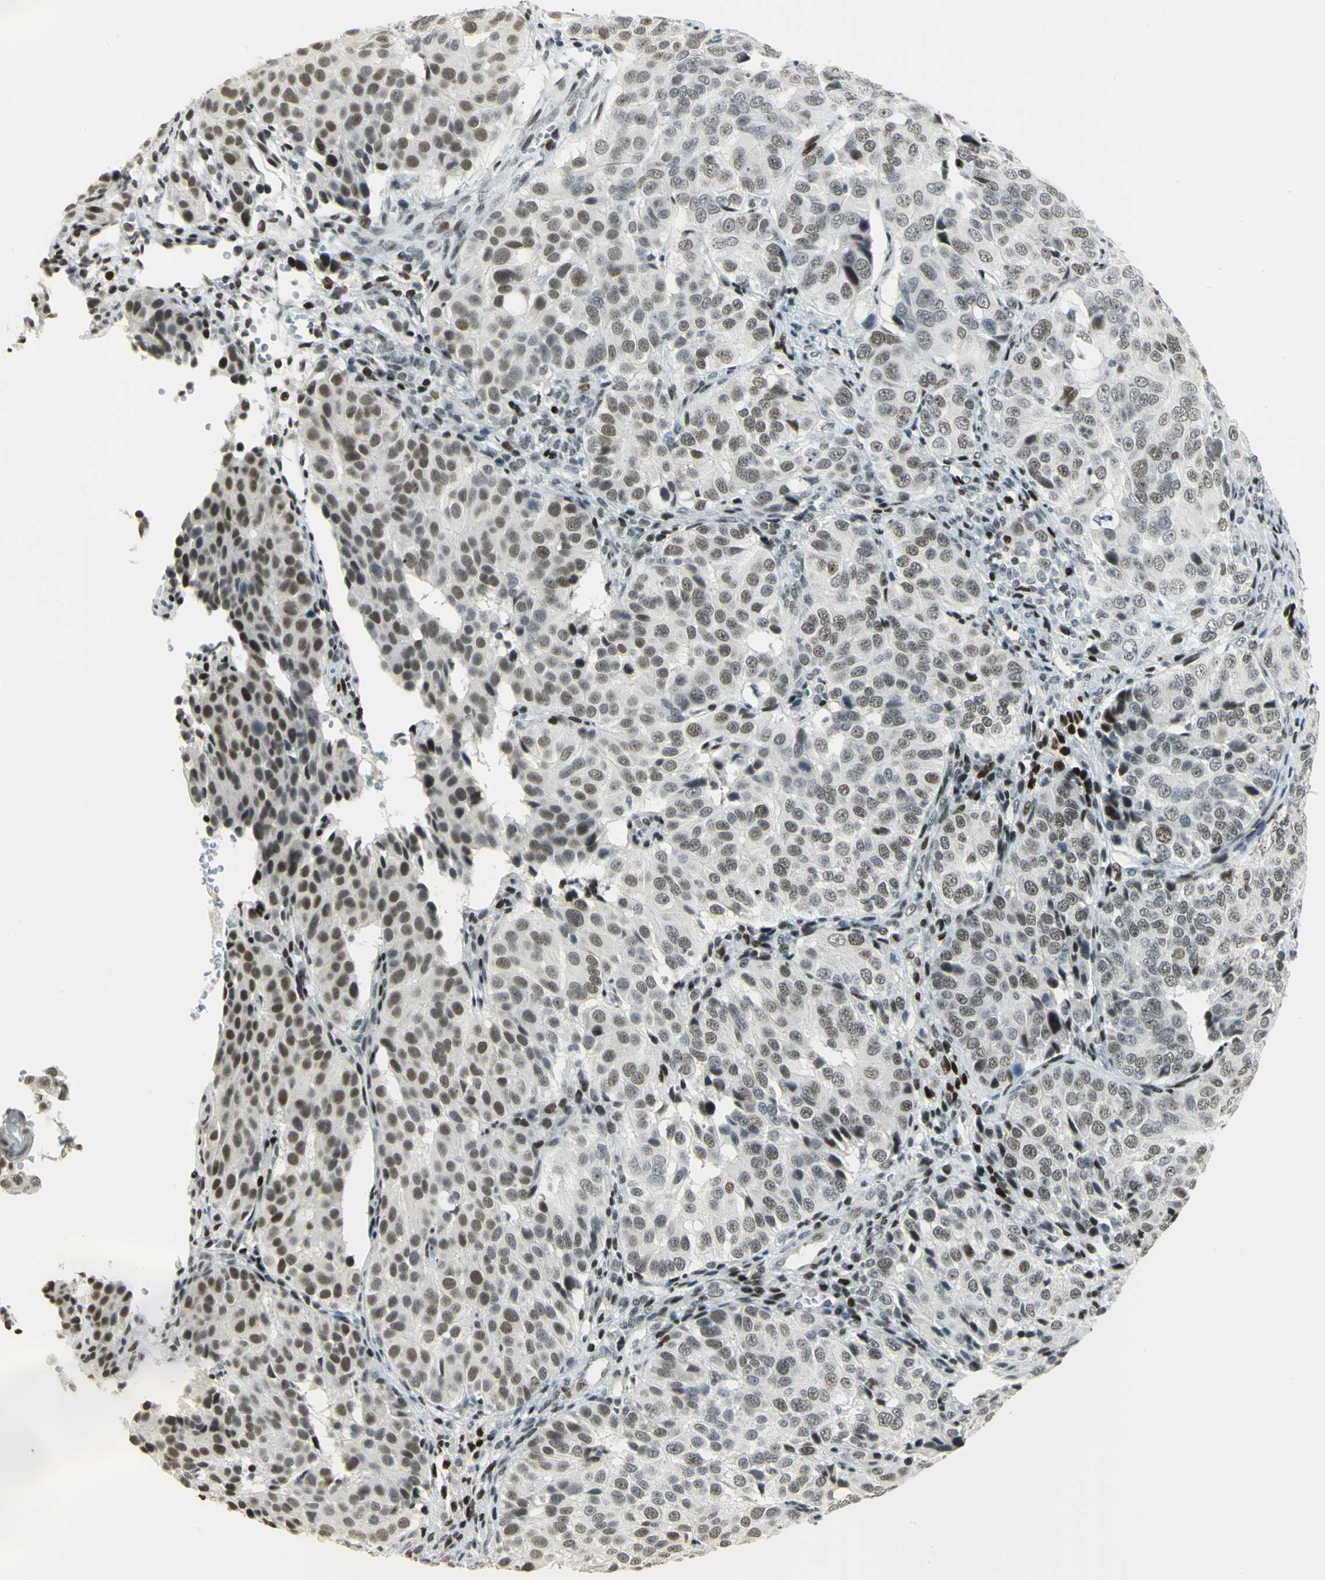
{"staining": {"intensity": "moderate", "quantity": "25%-75%", "location": "nuclear"}, "tissue": "ovarian cancer", "cell_type": "Tumor cells", "image_type": "cancer", "snomed": [{"axis": "morphology", "description": "Carcinoma, endometroid"}, {"axis": "topography", "description": "Ovary"}], "caption": "Ovarian cancer (endometroid carcinoma) stained for a protein demonstrates moderate nuclear positivity in tumor cells.", "gene": "KDM1A", "patient": {"sex": "female", "age": 51}}